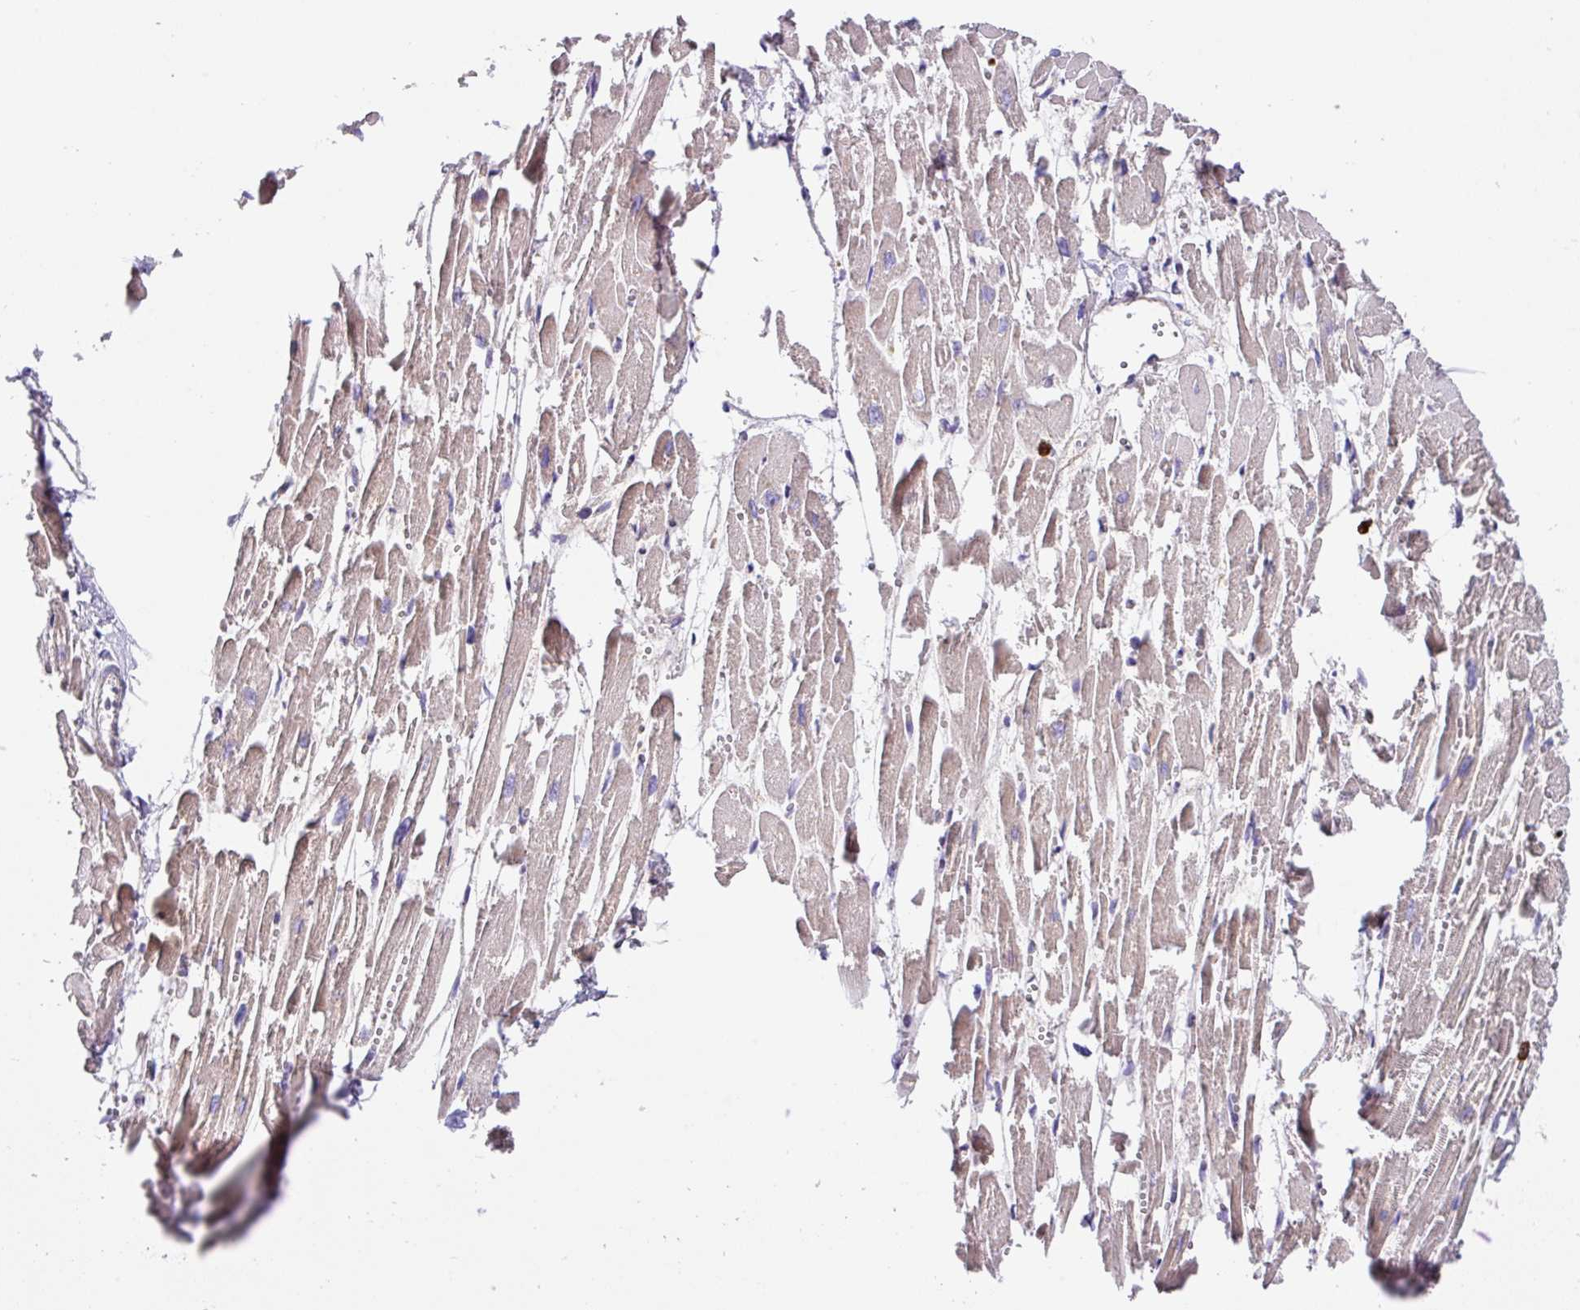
{"staining": {"intensity": "weak", "quantity": "25%-75%", "location": "cytoplasmic/membranous"}, "tissue": "heart muscle", "cell_type": "Cardiomyocytes", "image_type": "normal", "snomed": [{"axis": "morphology", "description": "Normal tissue, NOS"}, {"axis": "topography", "description": "Heart"}], "caption": "This image reveals normal heart muscle stained with immunohistochemistry to label a protein in brown. The cytoplasmic/membranous of cardiomyocytes show weak positivity for the protein. Nuclei are counter-stained blue.", "gene": "CRISP3", "patient": {"sex": "male", "age": 54}}